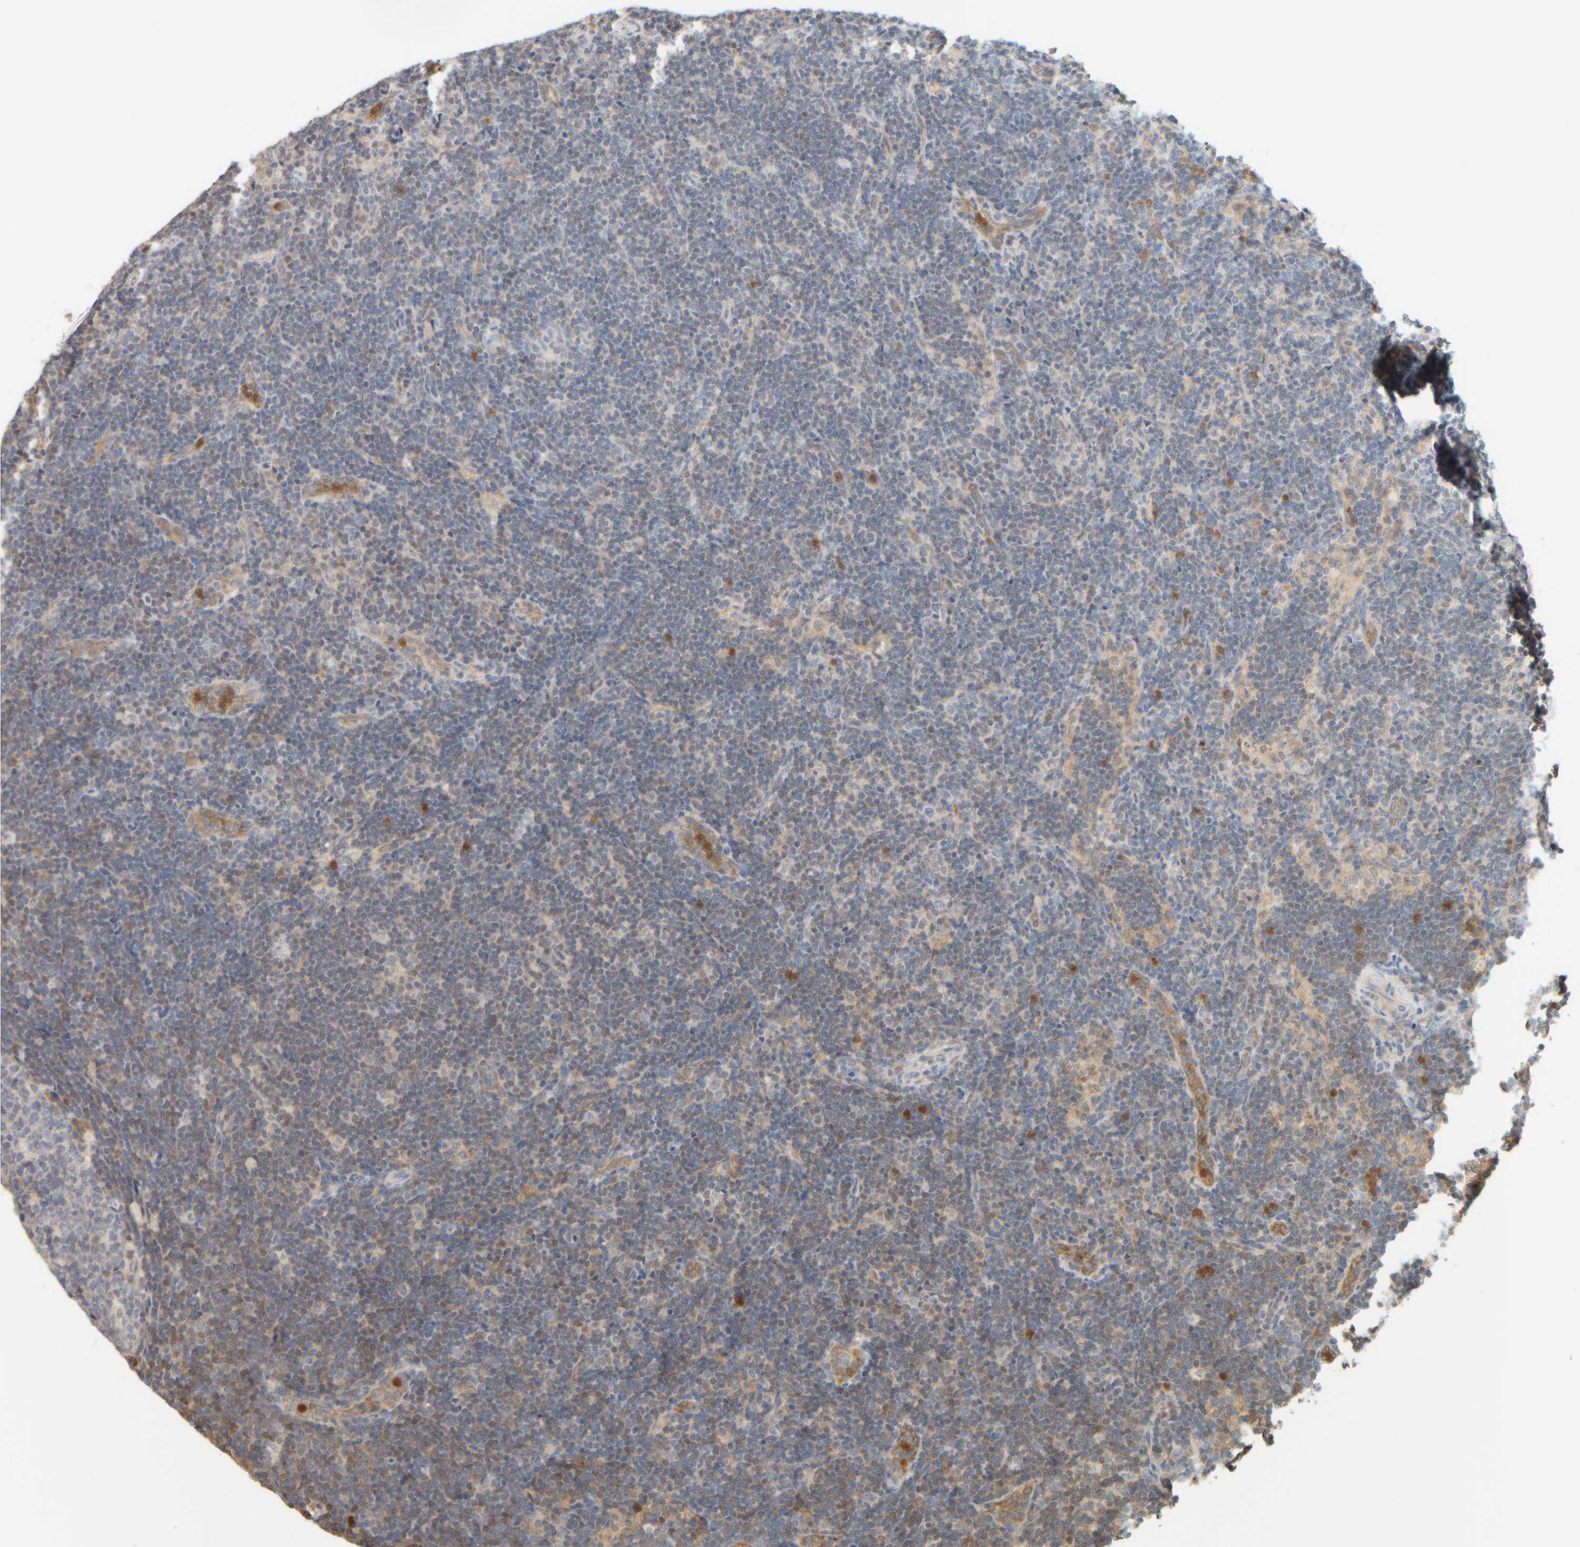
{"staining": {"intensity": "moderate", "quantity": "<25%", "location": "cytoplasmic/membranous"}, "tissue": "lymph node", "cell_type": "Germinal center cells", "image_type": "normal", "snomed": [{"axis": "morphology", "description": "Normal tissue, NOS"}, {"axis": "topography", "description": "Lymph node"}], "caption": "Immunohistochemical staining of benign lymph node shows low levels of moderate cytoplasmic/membranous expression in approximately <25% of germinal center cells.", "gene": "AARSD1", "patient": {"sex": "female", "age": 22}}